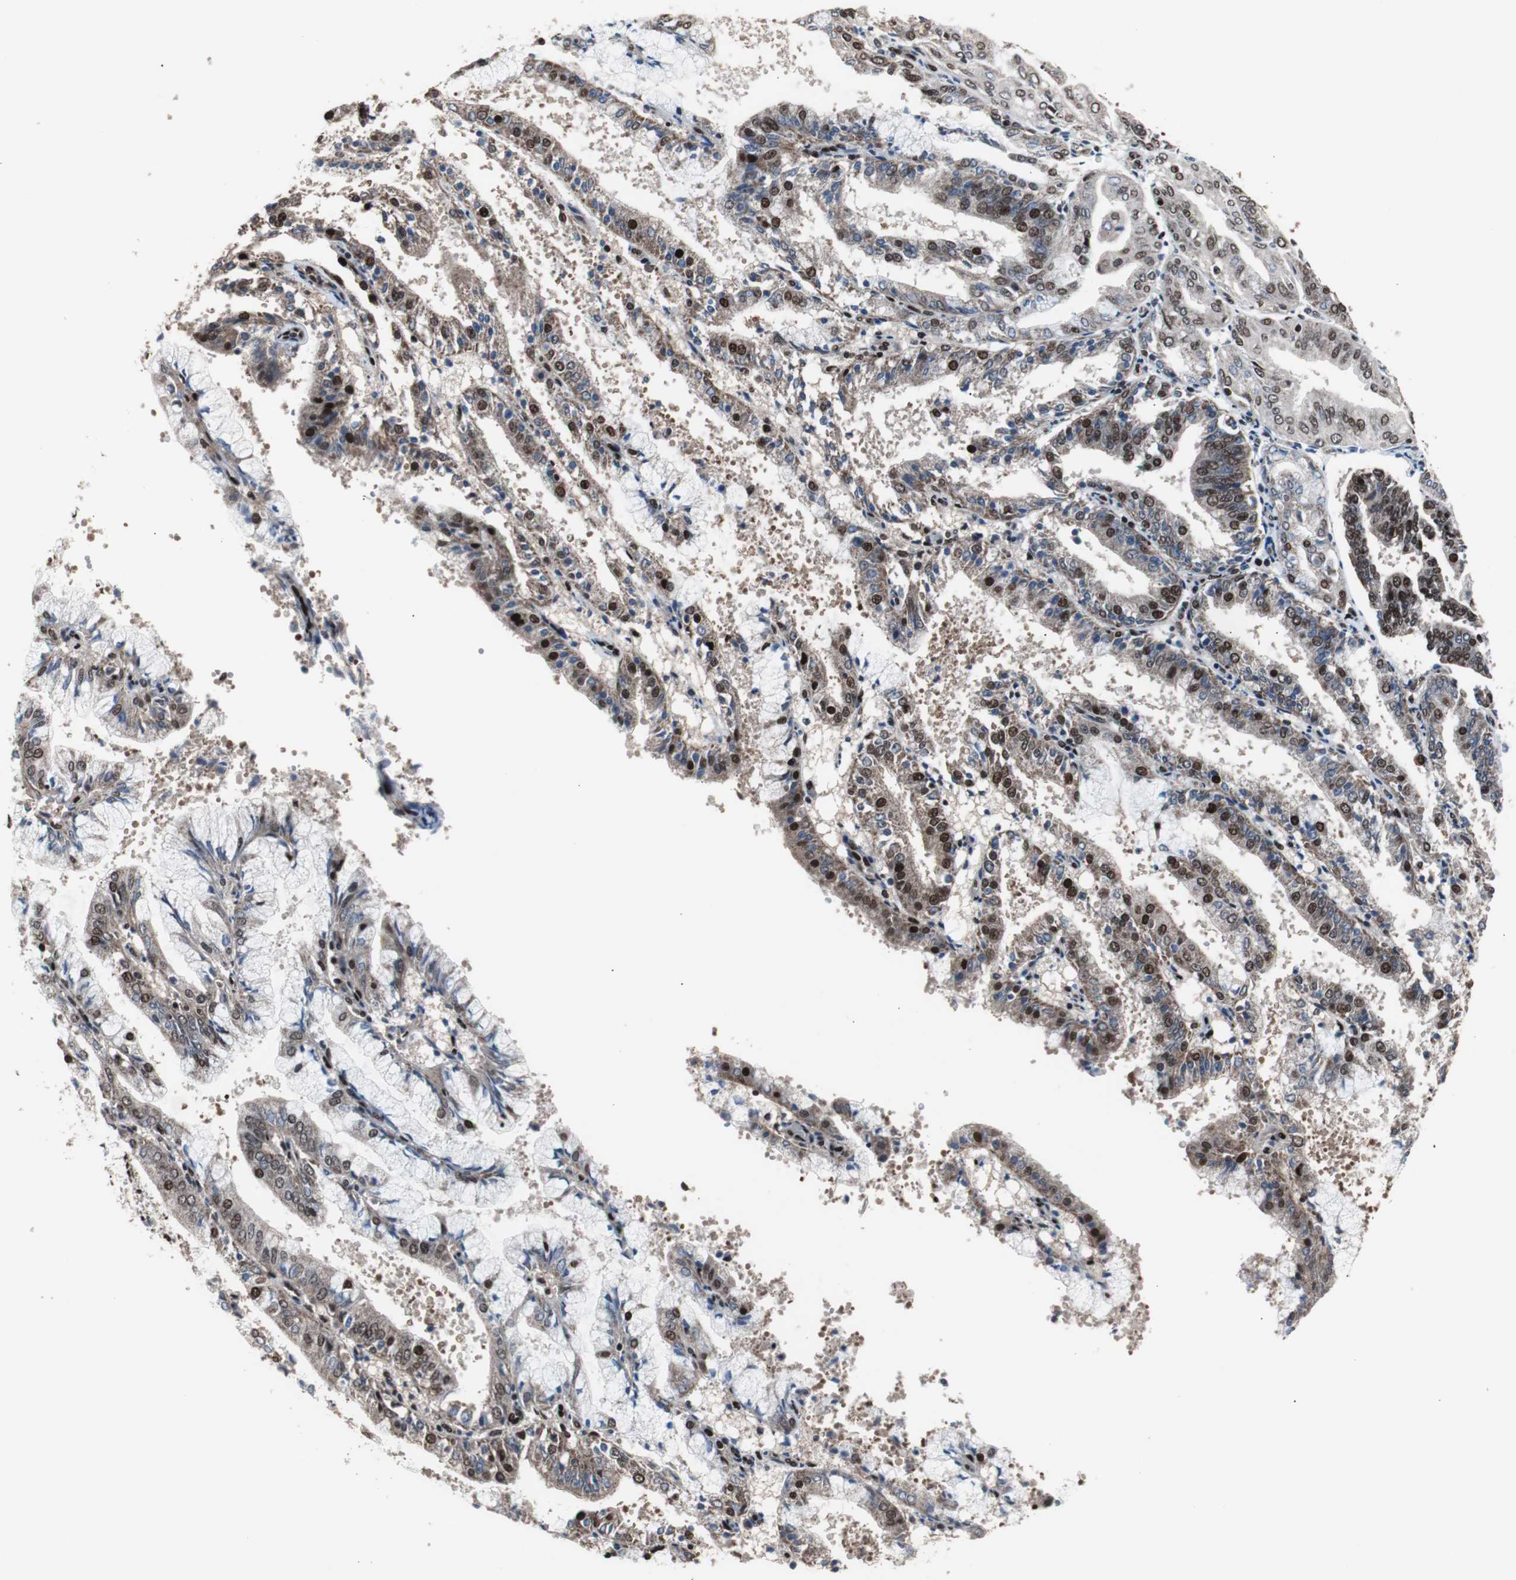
{"staining": {"intensity": "moderate", "quantity": "25%-75%", "location": "nuclear"}, "tissue": "endometrial cancer", "cell_type": "Tumor cells", "image_type": "cancer", "snomed": [{"axis": "morphology", "description": "Adenocarcinoma, NOS"}, {"axis": "topography", "description": "Endometrium"}], "caption": "Immunohistochemical staining of endometrial cancer demonstrates medium levels of moderate nuclear positivity in approximately 25%-75% of tumor cells. (DAB IHC, brown staining for protein, blue staining for nuclei).", "gene": "POGZ", "patient": {"sex": "female", "age": 63}}